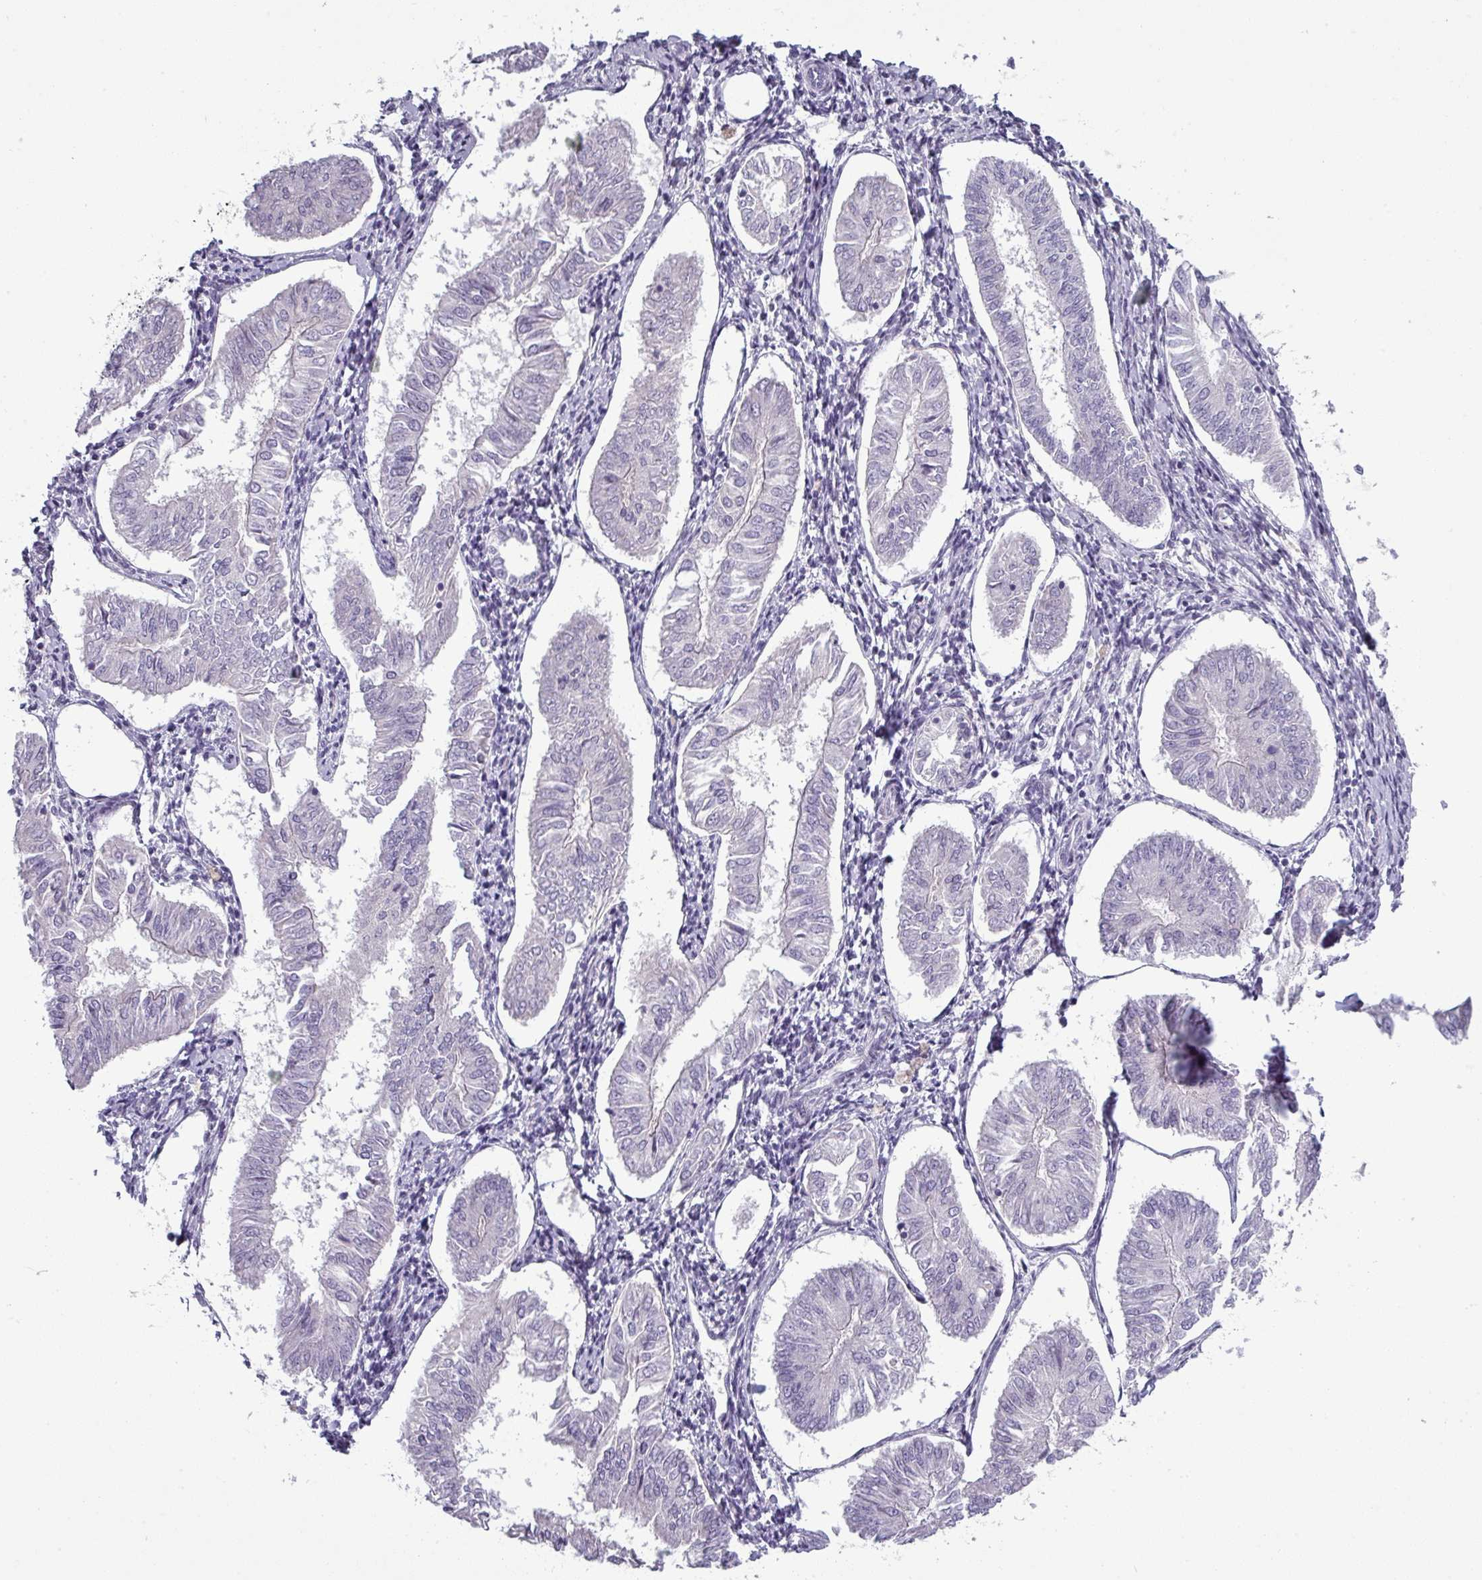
{"staining": {"intensity": "negative", "quantity": "none", "location": "none"}, "tissue": "endometrial cancer", "cell_type": "Tumor cells", "image_type": "cancer", "snomed": [{"axis": "morphology", "description": "Adenocarcinoma, NOS"}, {"axis": "topography", "description": "Endometrium"}], "caption": "There is no significant positivity in tumor cells of adenocarcinoma (endometrial).", "gene": "PRAMEF12", "patient": {"sex": "female", "age": 58}}